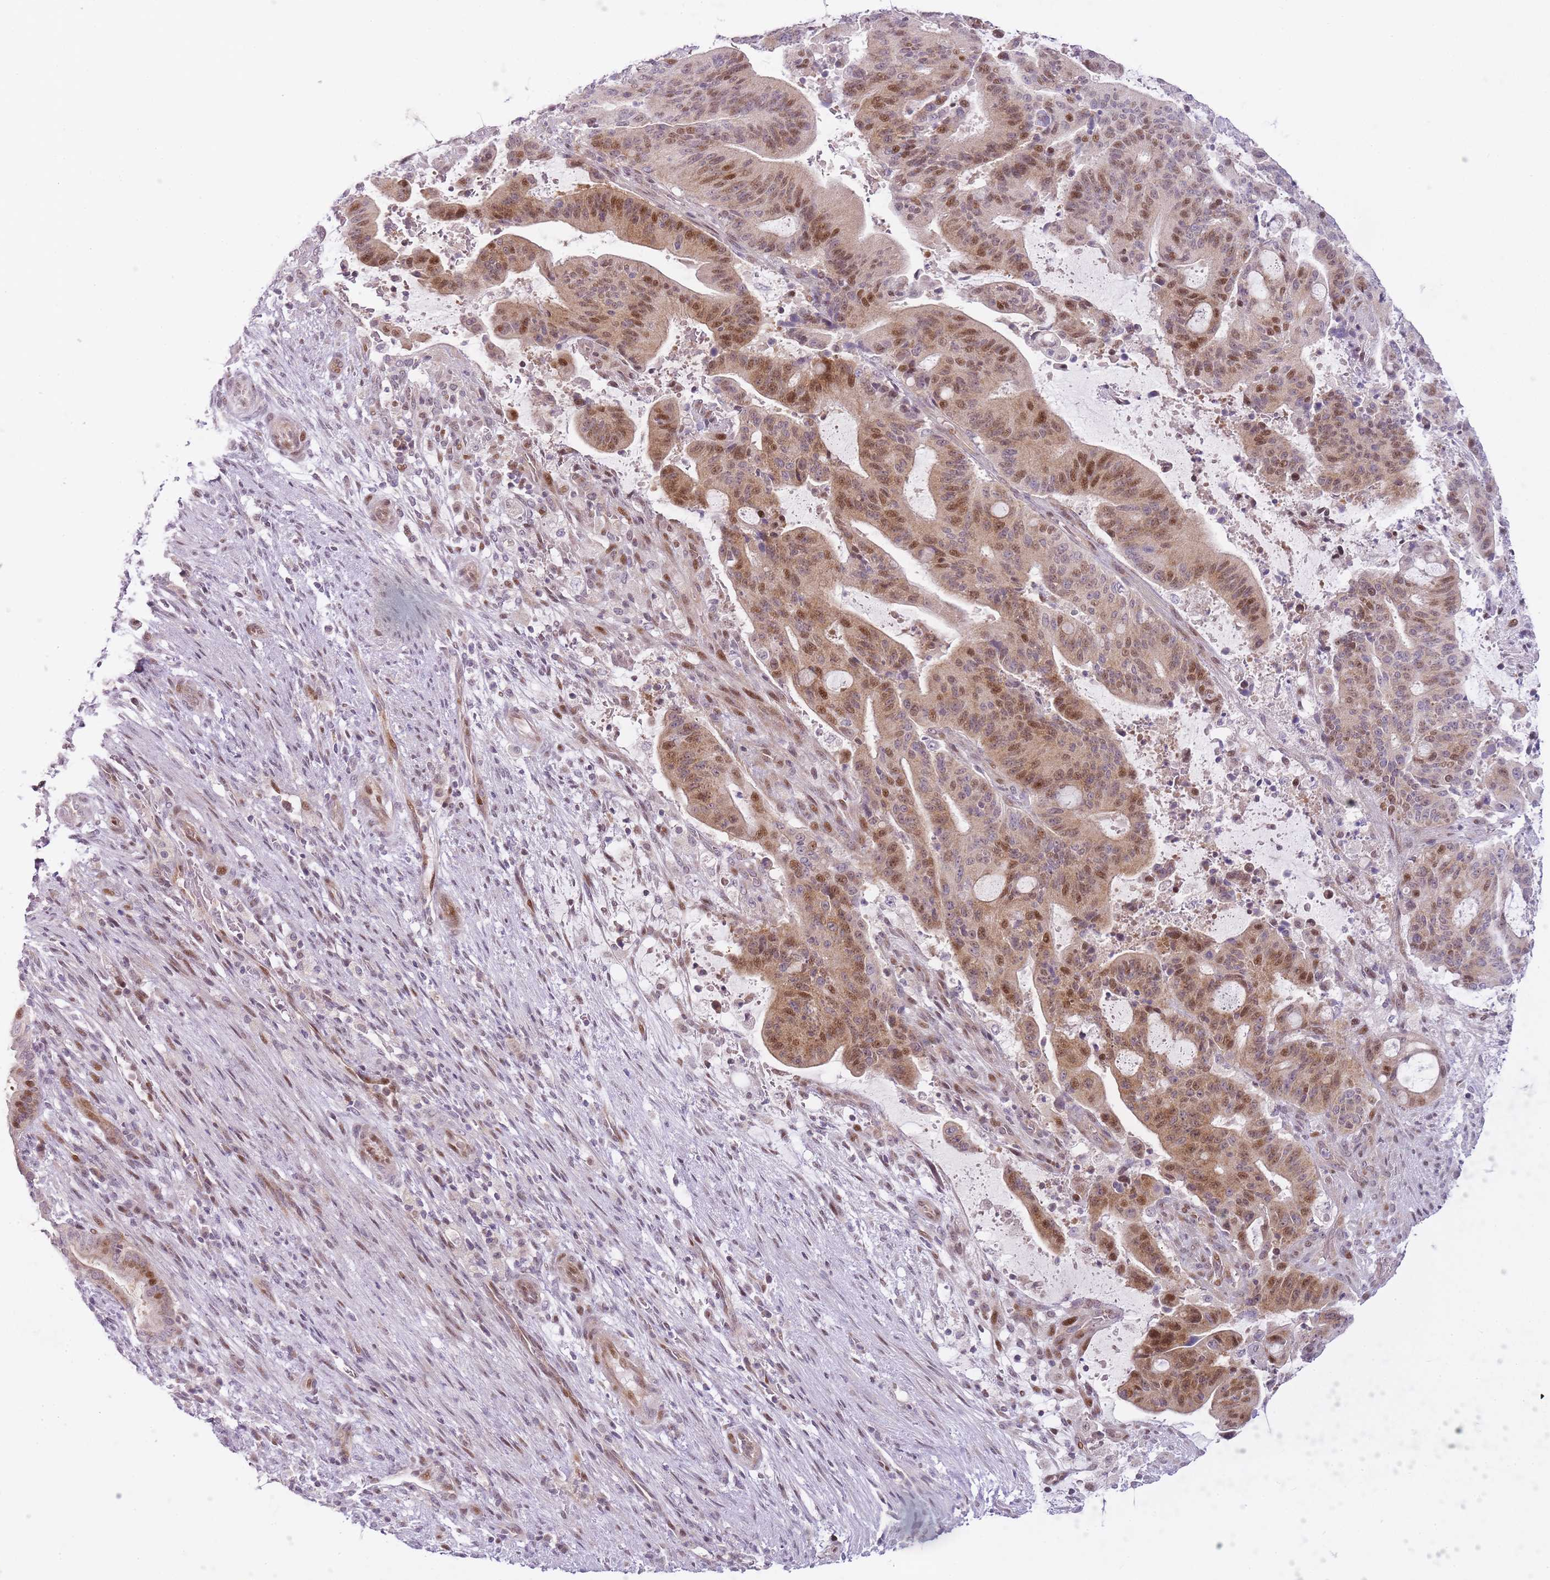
{"staining": {"intensity": "moderate", "quantity": ">75%", "location": "cytoplasmic/membranous,nuclear"}, "tissue": "liver cancer", "cell_type": "Tumor cells", "image_type": "cancer", "snomed": [{"axis": "morphology", "description": "Normal tissue, NOS"}, {"axis": "morphology", "description": "Cholangiocarcinoma"}, {"axis": "topography", "description": "Liver"}, {"axis": "topography", "description": "Peripheral nerve tissue"}], "caption": "Protein expression analysis of liver cholangiocarcinoma exhibits moderate cytoplasmic/membranous and nuclear staining in approximately >75% of tumor cells.", "gene": "OGG1", "patient": {"sex": "female", "age": 73}}